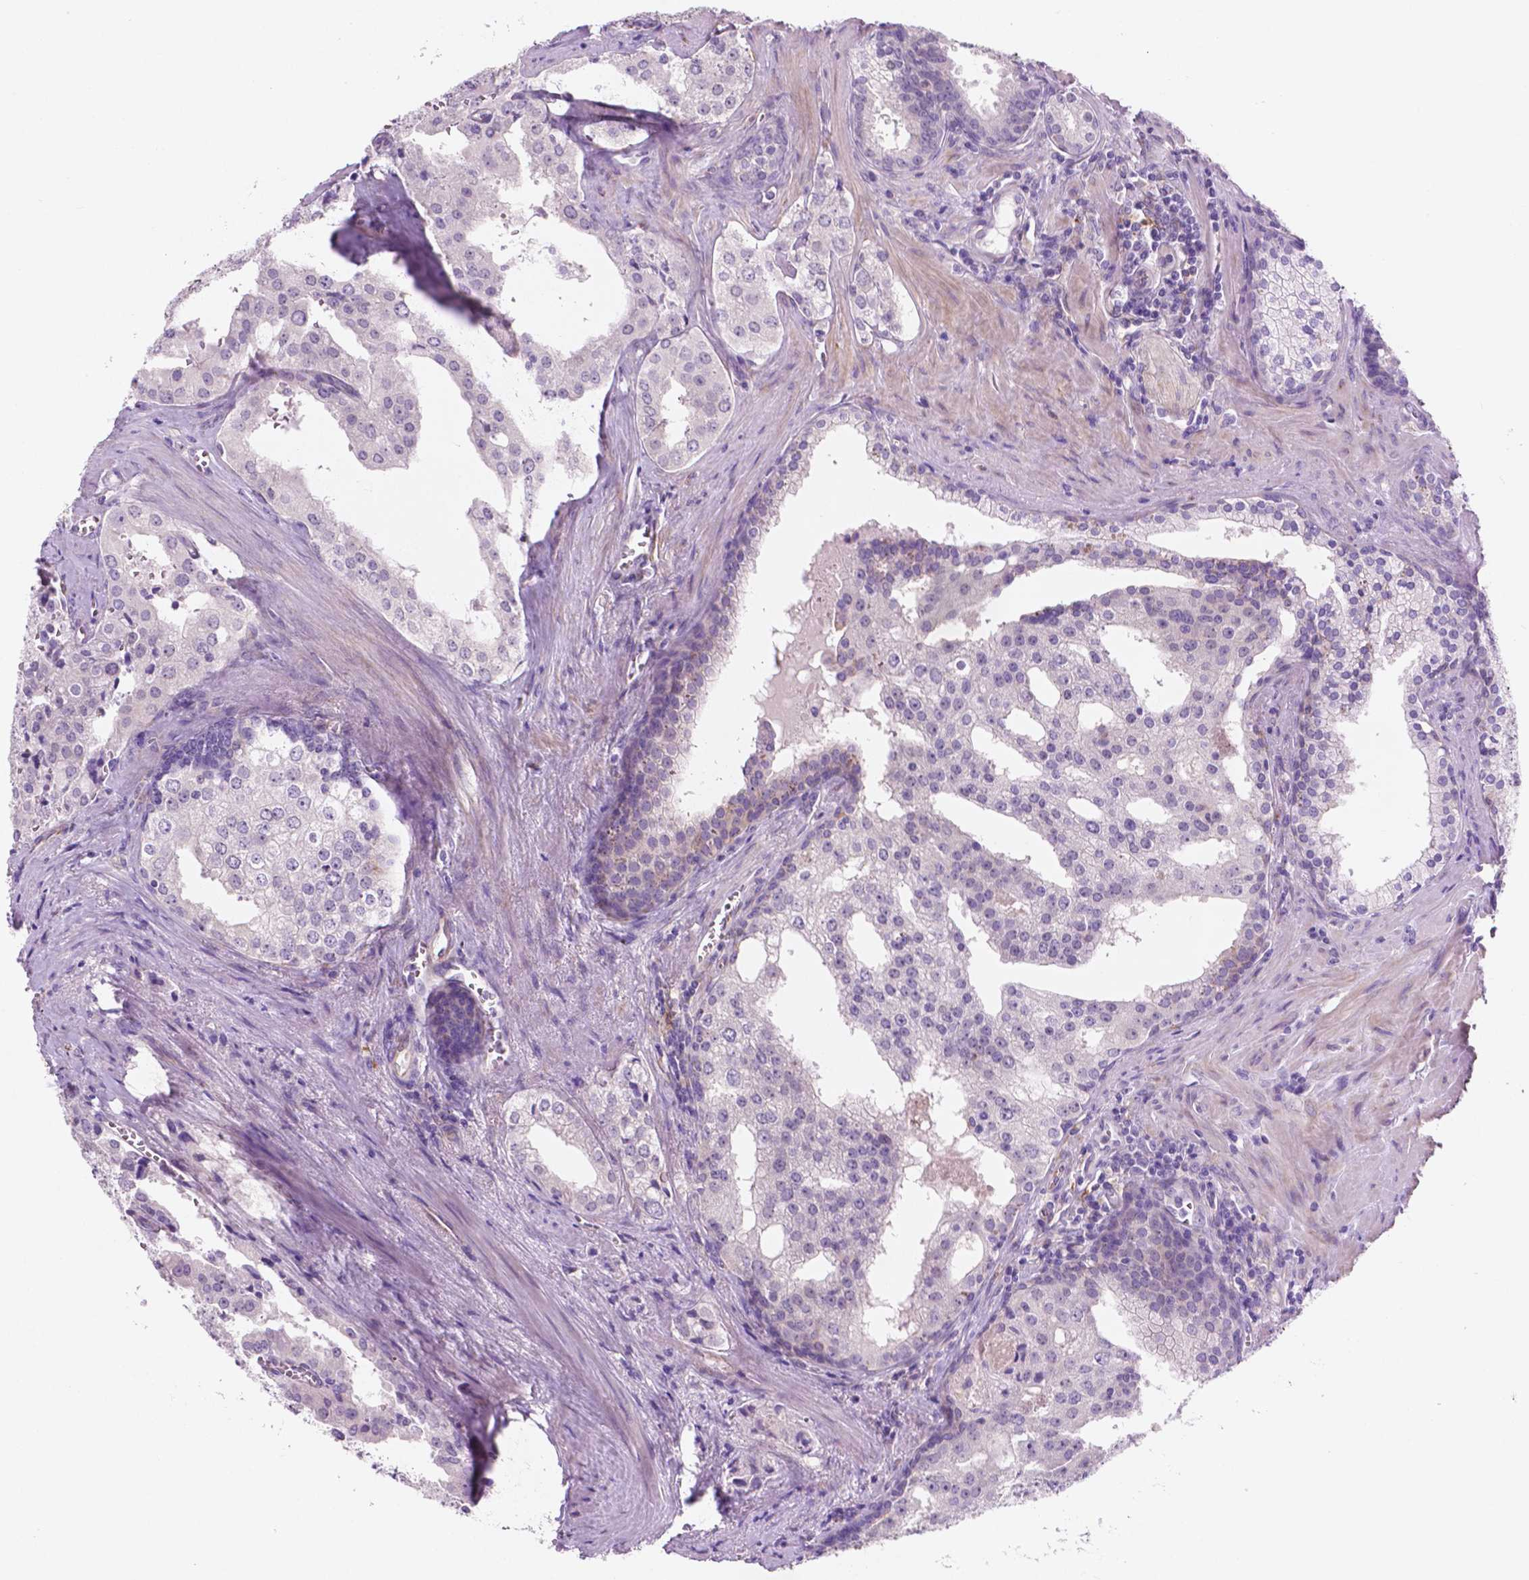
{"staining": {"intensity": "negative", "quantity": "none", "location": "none"}, "tissue": "prostate cancer", "cell_type": "Tumor cells", "image_type": "cancer", "snomed": [{"axis": "morphology", "description": "Adenocarcinoma, High grade"}, {"axis": "topography", "description": "Prostate"}], "caption": "This is an IHC micrograph of human prostate cancer (adenocarcinoma (high-grade)). There is no staining in tumor cells.", "gene": "EPPK1", "patient": {"sex": "male", "age": 68}}